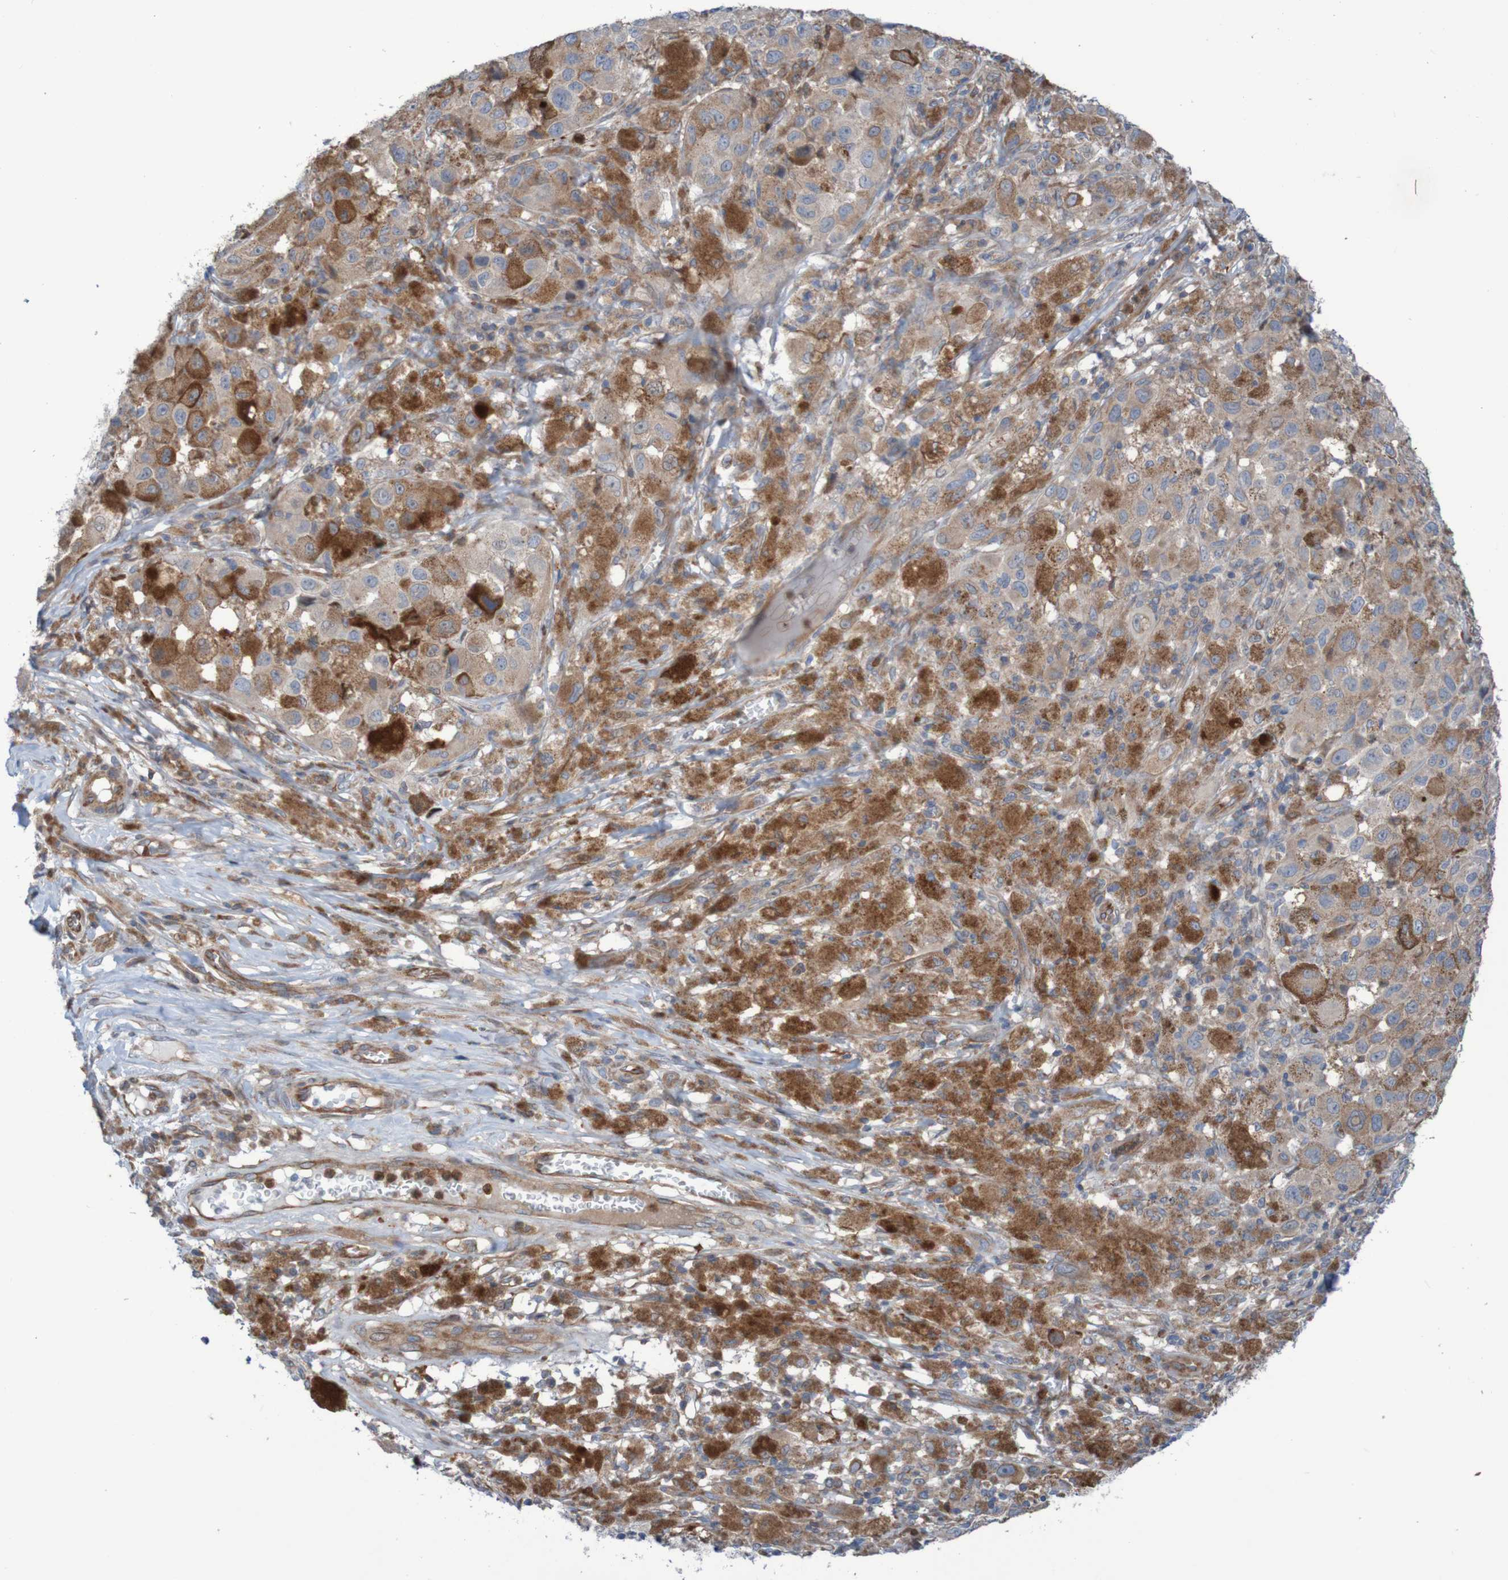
{"staining": {"intensity": "strong", "quantity": "25%-75%", "location": "cytoplasmic/membranous"}, "tissue": "melanoma", "cell_type": "Tumor cells", "image_type": "cancer", "snomed": [{"axis": "morphology", "description": "Malignant melanoma, NOS"}, {"axis": "topography", "description": "Skin"}], "caption": "Malignant melanoma was stained to show a protein in brown. There is high levels of strong cytoplasmic/membranous expression in about 25%-75% of tumor cells. Using DAB (brown) and hematoxylin (blue) stains, captured at high magnification using brightfield microscopy.", "gene": "ANGPT4", "patient": {"sex": "male", "age": 96}}